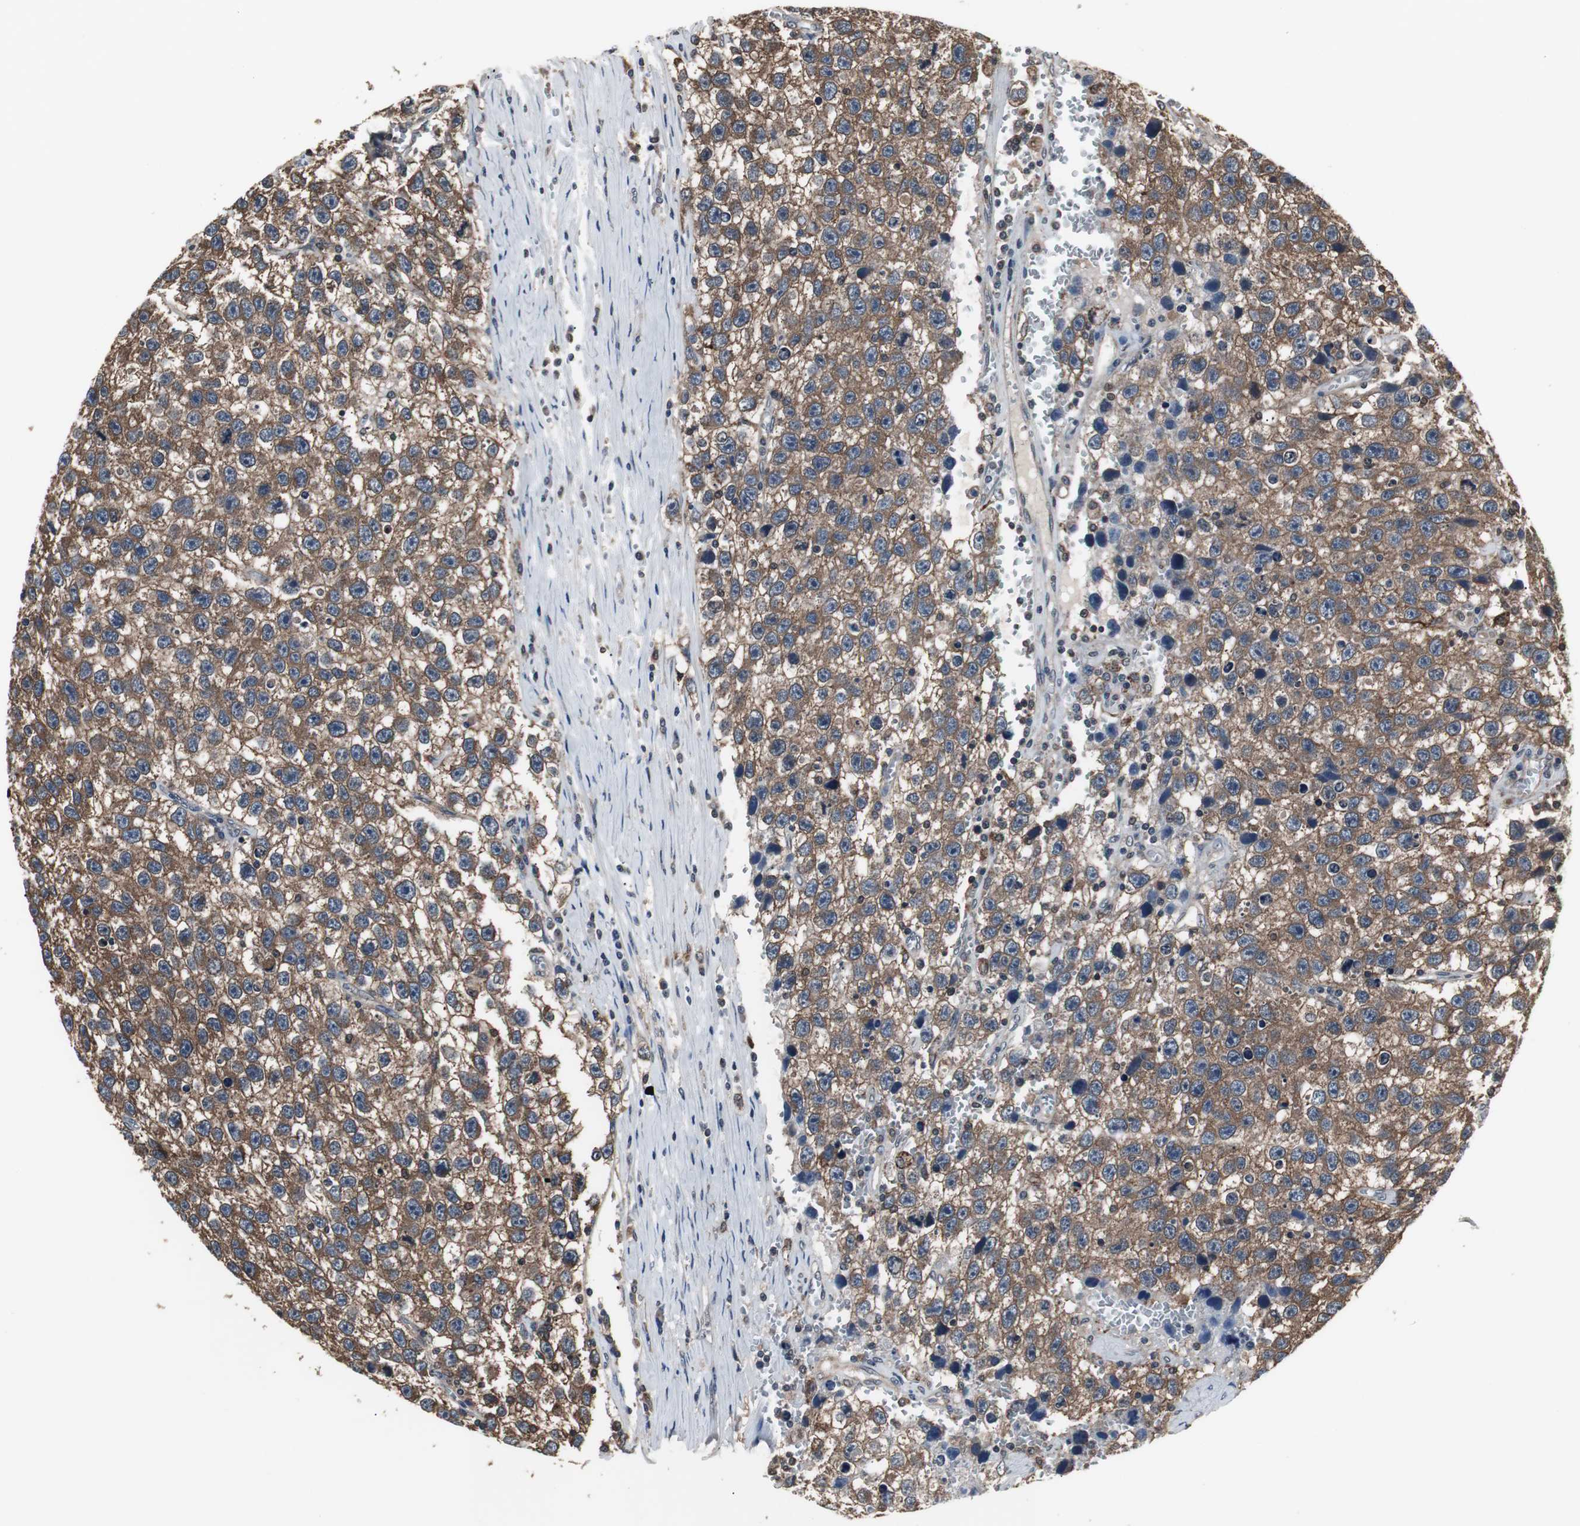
{"staining": {"intensity": "strong", "quantity": ">75%", "location": "cytoplasmic/membranous"}, "tissue": "testis cancer", "cell_type": "Tumor cells", "image_type": "cancer", "snomed": [{"axis": "morphology", "description": "Seminoma, NOS"}, {"axis": "topography", "description": "Testis"}], "caption": "IHC histopathology image of seminoma (testis) stained for a protein (brown), which reveals high levels of strong cytoplasmic/membranous expression in approximately >75% of tumor cells.", "gene": "ZSCAN22", "patient": {"sex": "male", "age": 33}}